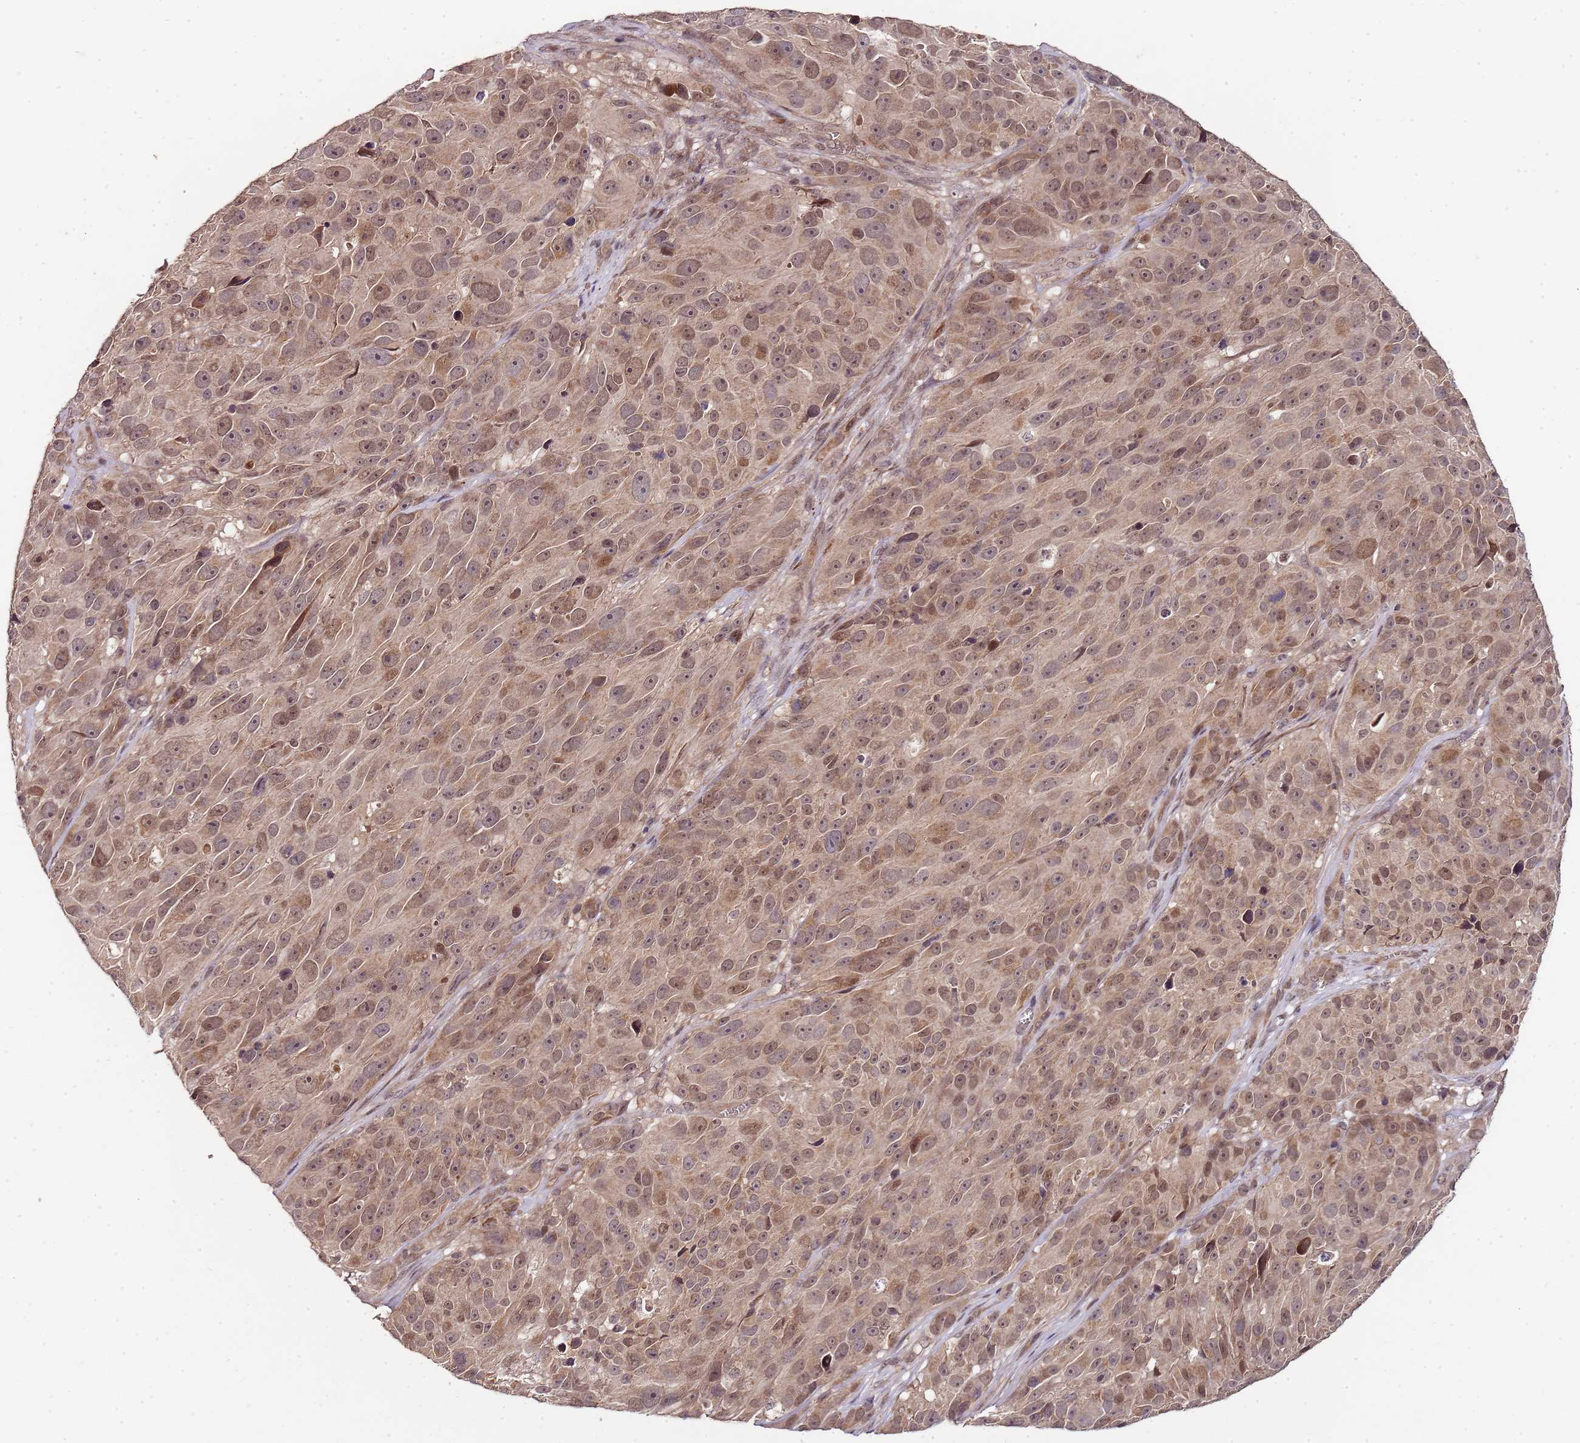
{"staining": {"intensity": "weak", "quantity": ">75%", "location": "cytoplasmic/membranous,nuclear"}, "tissue": "melanoma", "cell_type": "Tumor cells", "image_type": "cancer", "snomed": [{"axis": "morphology", "description": "Malignant melanoma, NOS"}, {"axis": "topography", "description": "Skin"}], "caption": "Tumor cells reveal weak cytoplasmic/membranous and nuclear positivity in approximately >75% of cells in melanoma. (DAB (3,3'-diaminobenzidine) = brown stain, brightfield microscopy at high magnification).", "gene": "LIN37", "patient": {"sex": "male", "age": 84}}